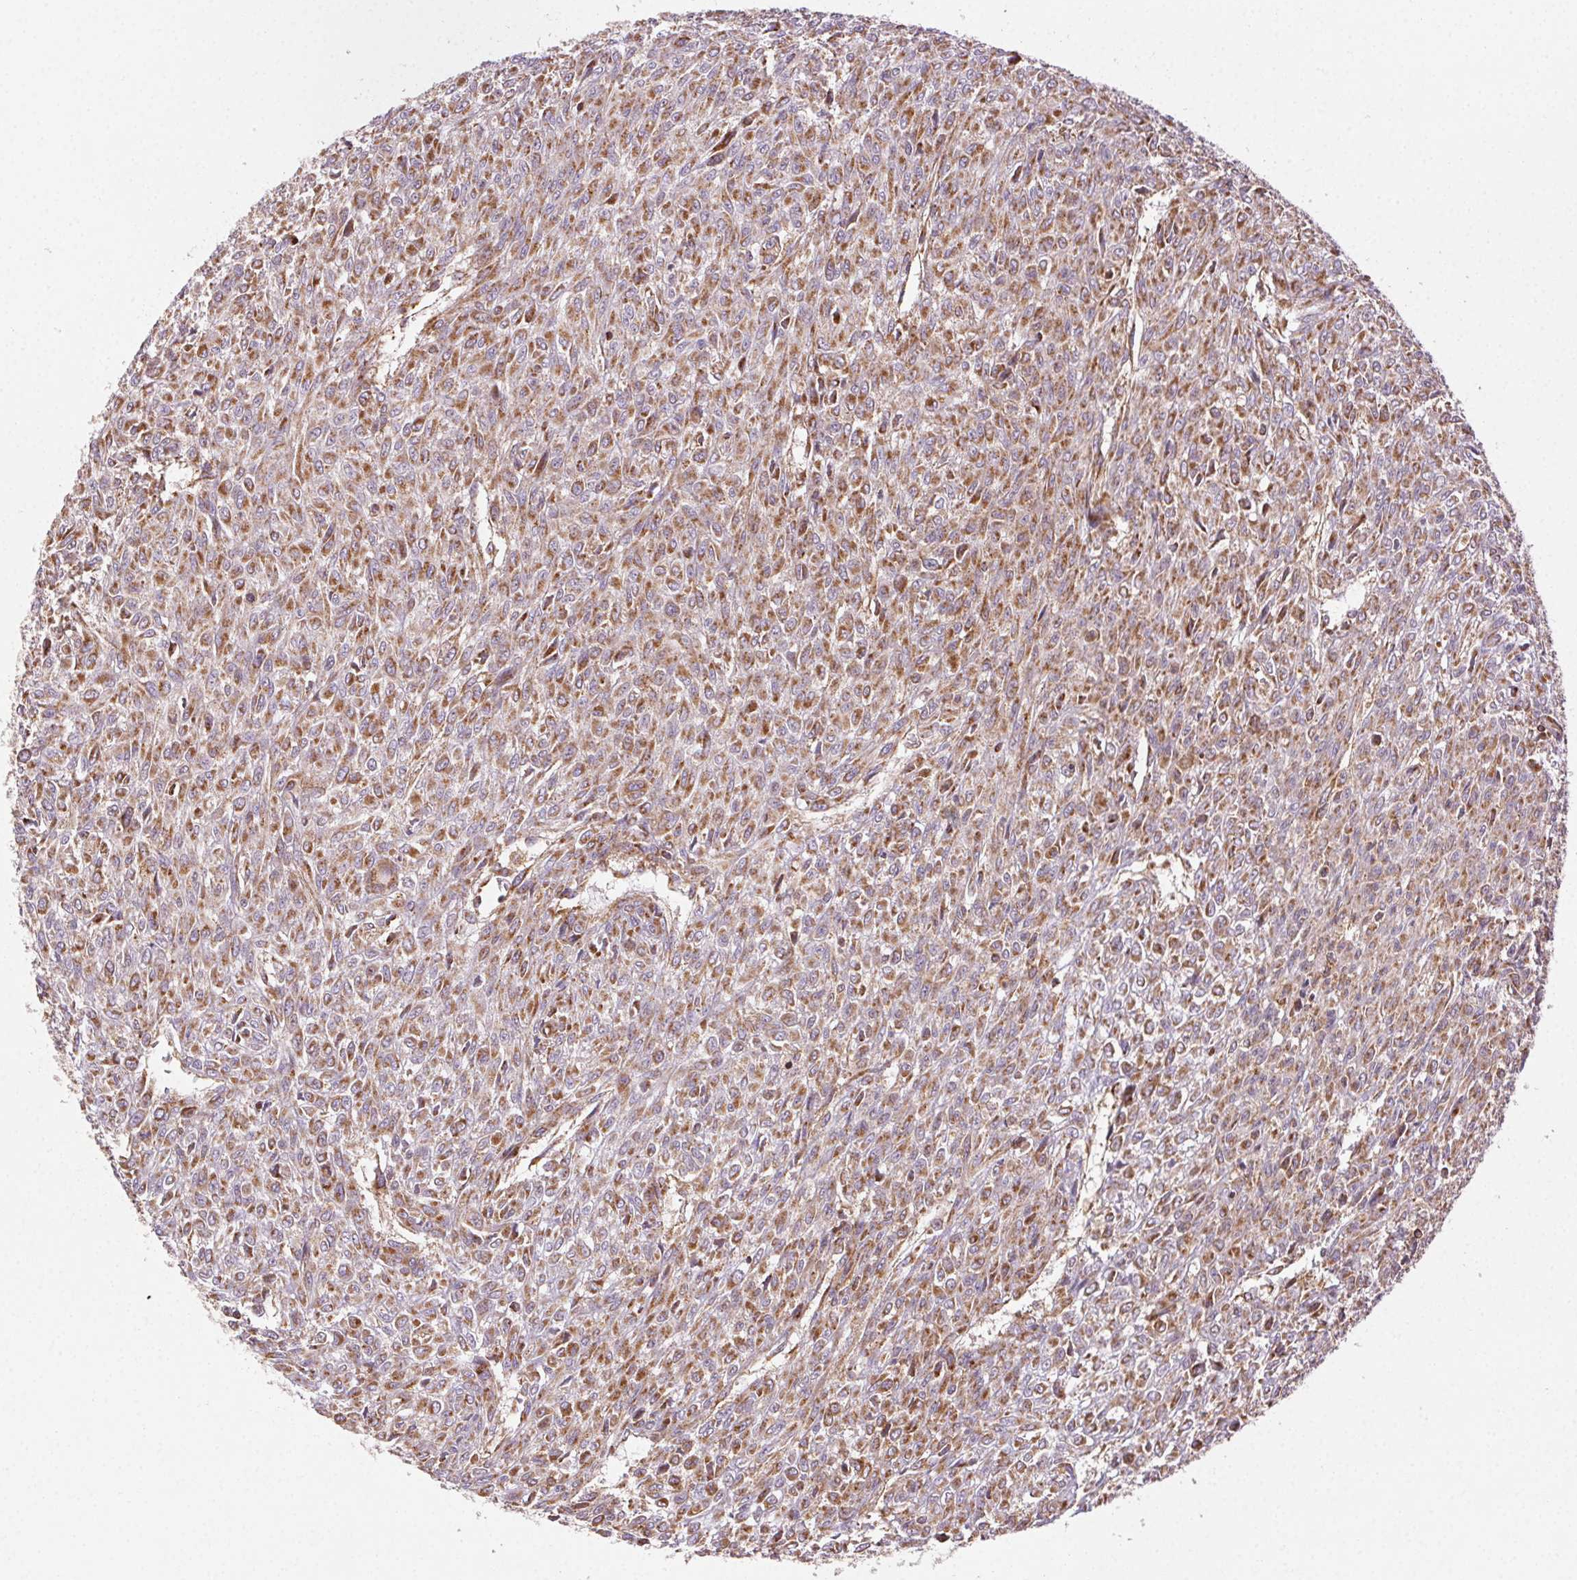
{"staining": {"intensity": "moderate", "quantity": ">75%", "location": "cytoplasmic/membranous"}, "tissue": "renal cancer", "cell_type": "Tumor cells", "image_type": "cancer", "snomed": [{"axis": "morphology", "description": "Adenocarcinoma, NOS"}, {"axis": "topography", "description": "Kidney"}], "caption": "This is a micrograph of IHC staining of renal adenocarcinoma, which shows moderate positivity in the cytoplasmic/membranous of tumor cells.", "gene": "CLPB", "patient": {"sex": "male", "age": 58}}